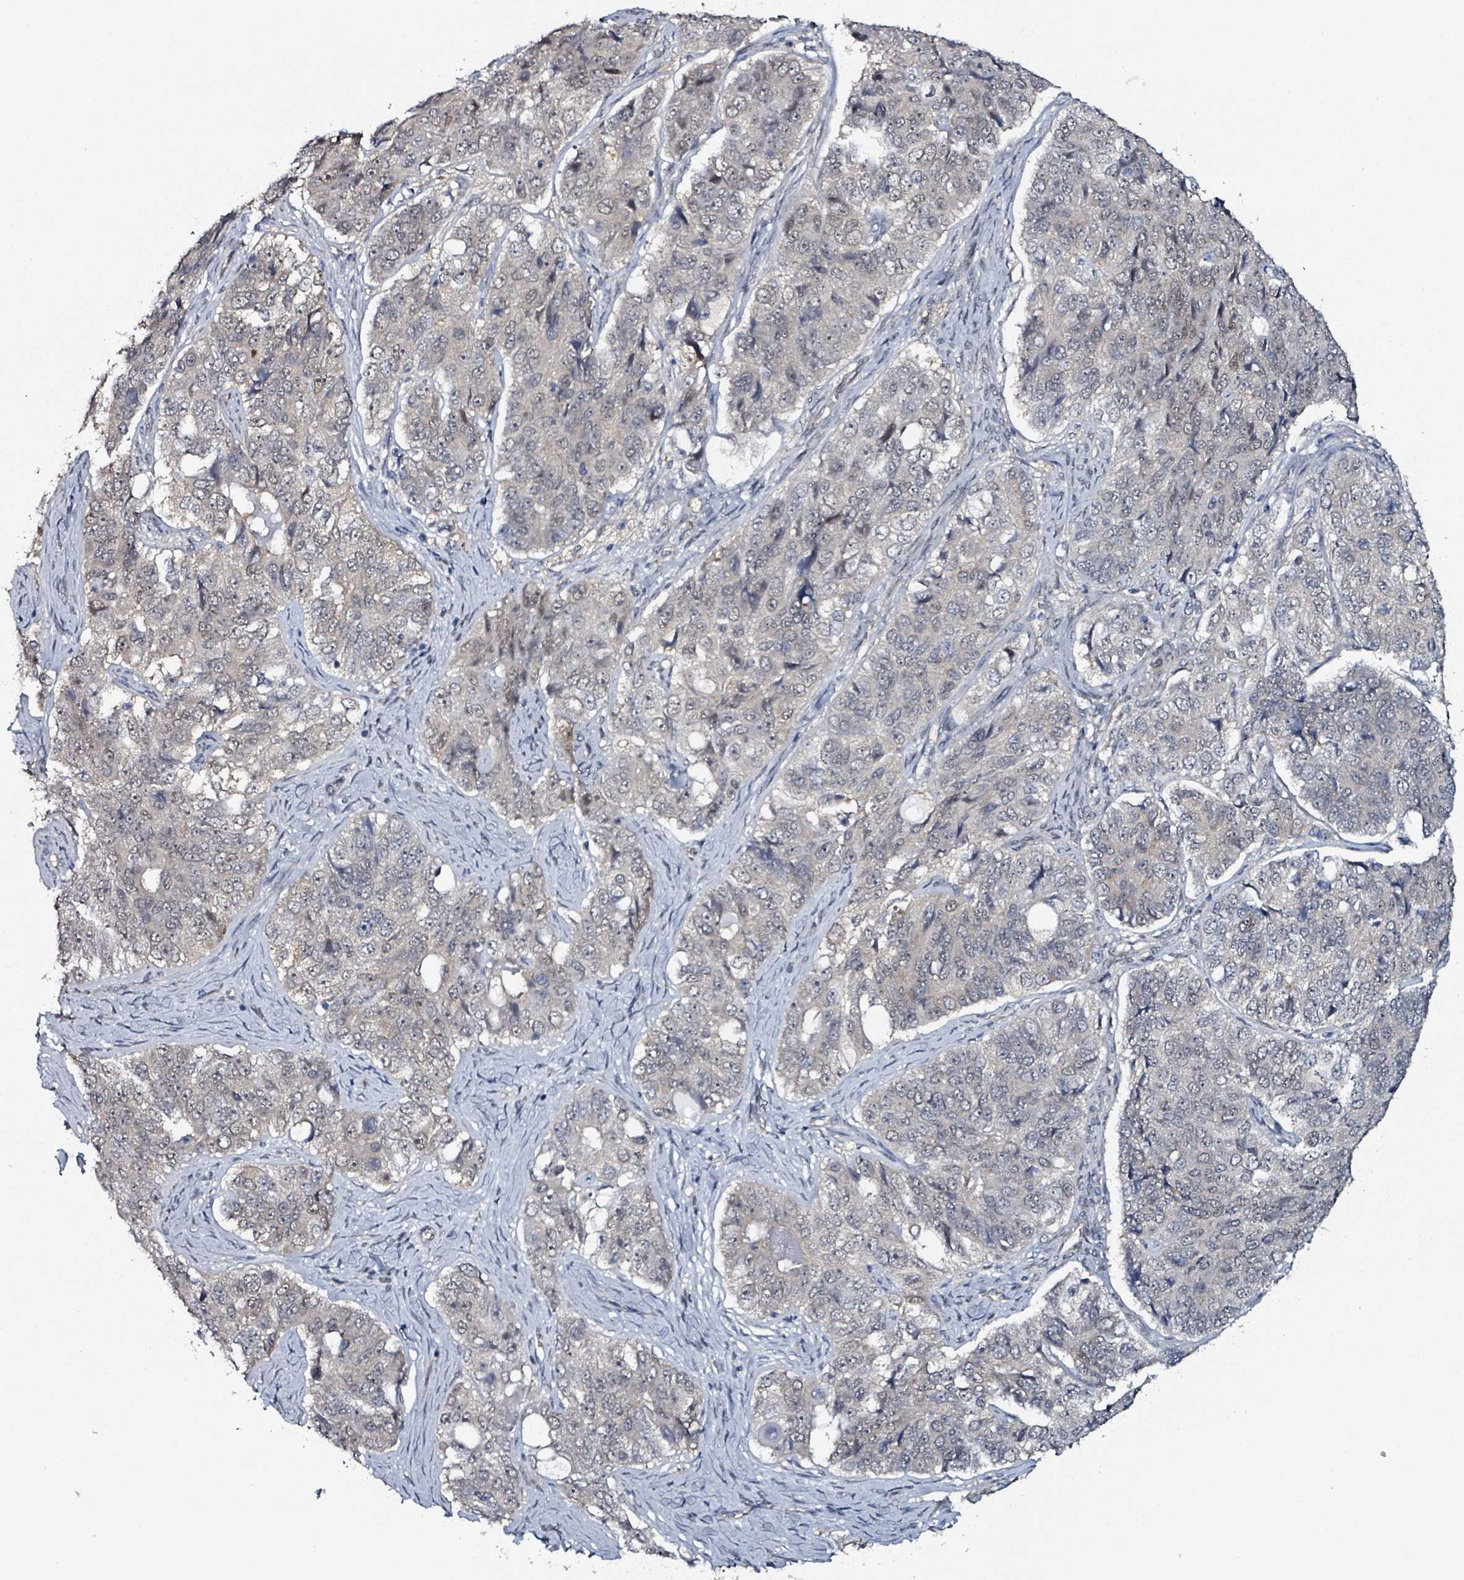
{"staining": {"intensity": "weak", "quantity": "25%-75%", "location": "nuclear"}, "tissue": "ovarian cancer", "cell_type": "Tumor cells", "image_type": "cancer", "snomed": [{"axis": "morphology", "description": "Carcinoma, endometroid"}, {"axis": "topography", "description": "Ovary"}], "caption": "Weak nuclear staining for a protein is appreciated in about 25%-75% of tumor cells of endometroid carcinoma (ovarian) using immunohistochemistry.", "gene": "B3GAT3", "patient": {"sex": "female", "age": 51}}